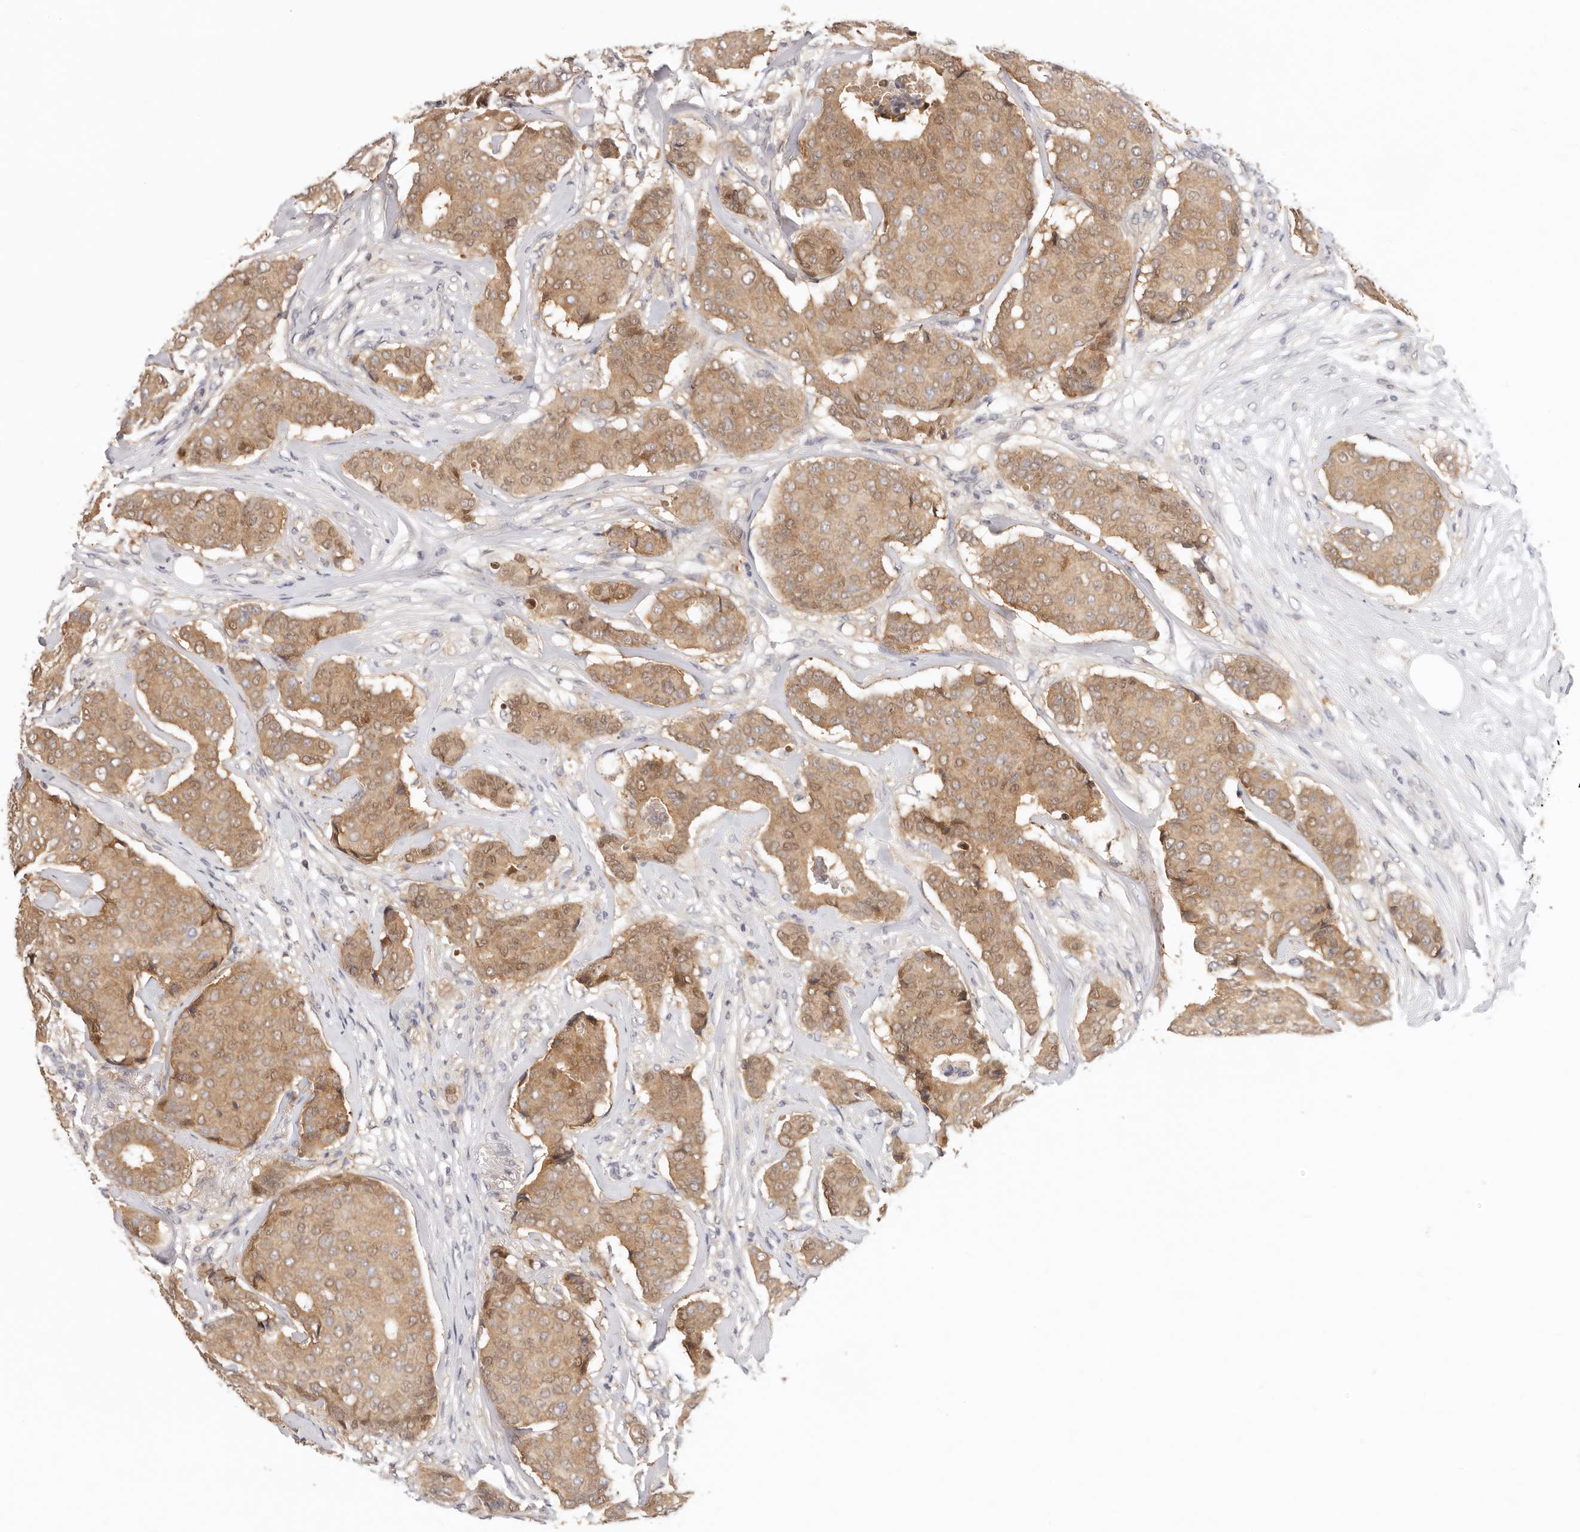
{"staining": {"intensity": "moderate", "quantity": ">75%", "location": "cytoplasmic/membranous"}, "tissue": "breast cancer", "cell_type": "Tumor cells", "image_type": "cancer", "snomed": [{"axis": "morphology", "description": "Duct carcinoma"}, {"axis": "topography", "description": "Breast"}], "caption": "Breast cancer (intraductal carcinoma) tissue displays moderate cytoplasmic/membranous expression in about >75% of tumor cells (DAB = brown stain, brightfield microscopy at high magnification).", "gene": "GGPS1", "patient": {"sex": "female", "age": 75}}